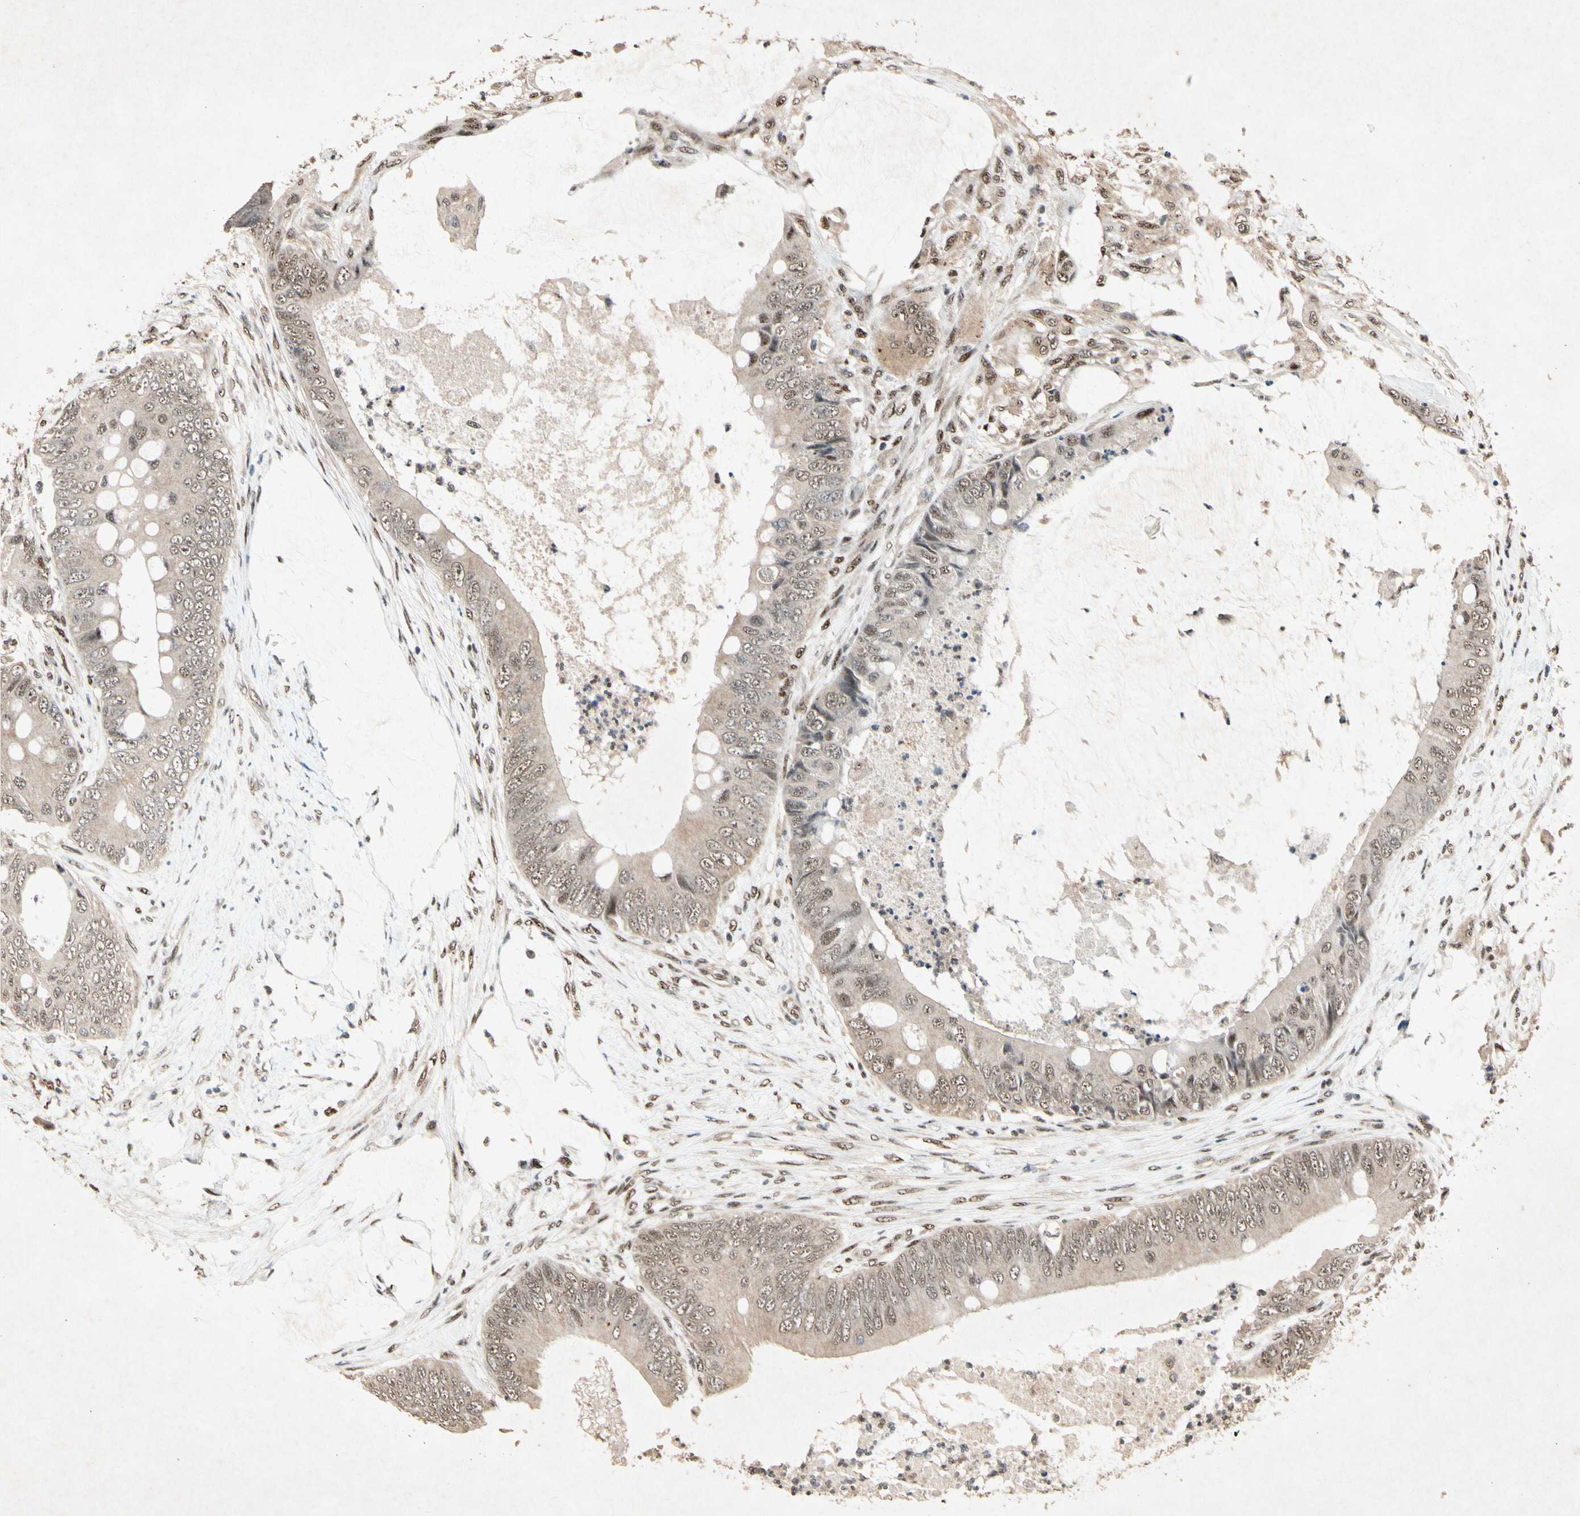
{"staining": {"intensity": "weak", "quantity": ">75%", "location": "cytoplasmic/membranous,nuclear"}, "tissue": "colorectal cancer", "cell_type": "Tumor cells", "image_type": "cancer", "snomed": [{"axis": "morphology", "description": "Adenocarcinoma, NOS"}, {"axis": "topography", "description": "Rectum"}], "caption": "Protein analysis of colorectal cancer tissue reveals weak cytoplasmic/membranous and nuclear expression in approximately >75% of tumor cells. The staining was performed using DAB to visualize the protein expression in brown, while the nuclei were stained in blue with hematoxylin (Magnification: 20x).", "gene": "PML", "patient": {"sex": "female", "age": 77}}